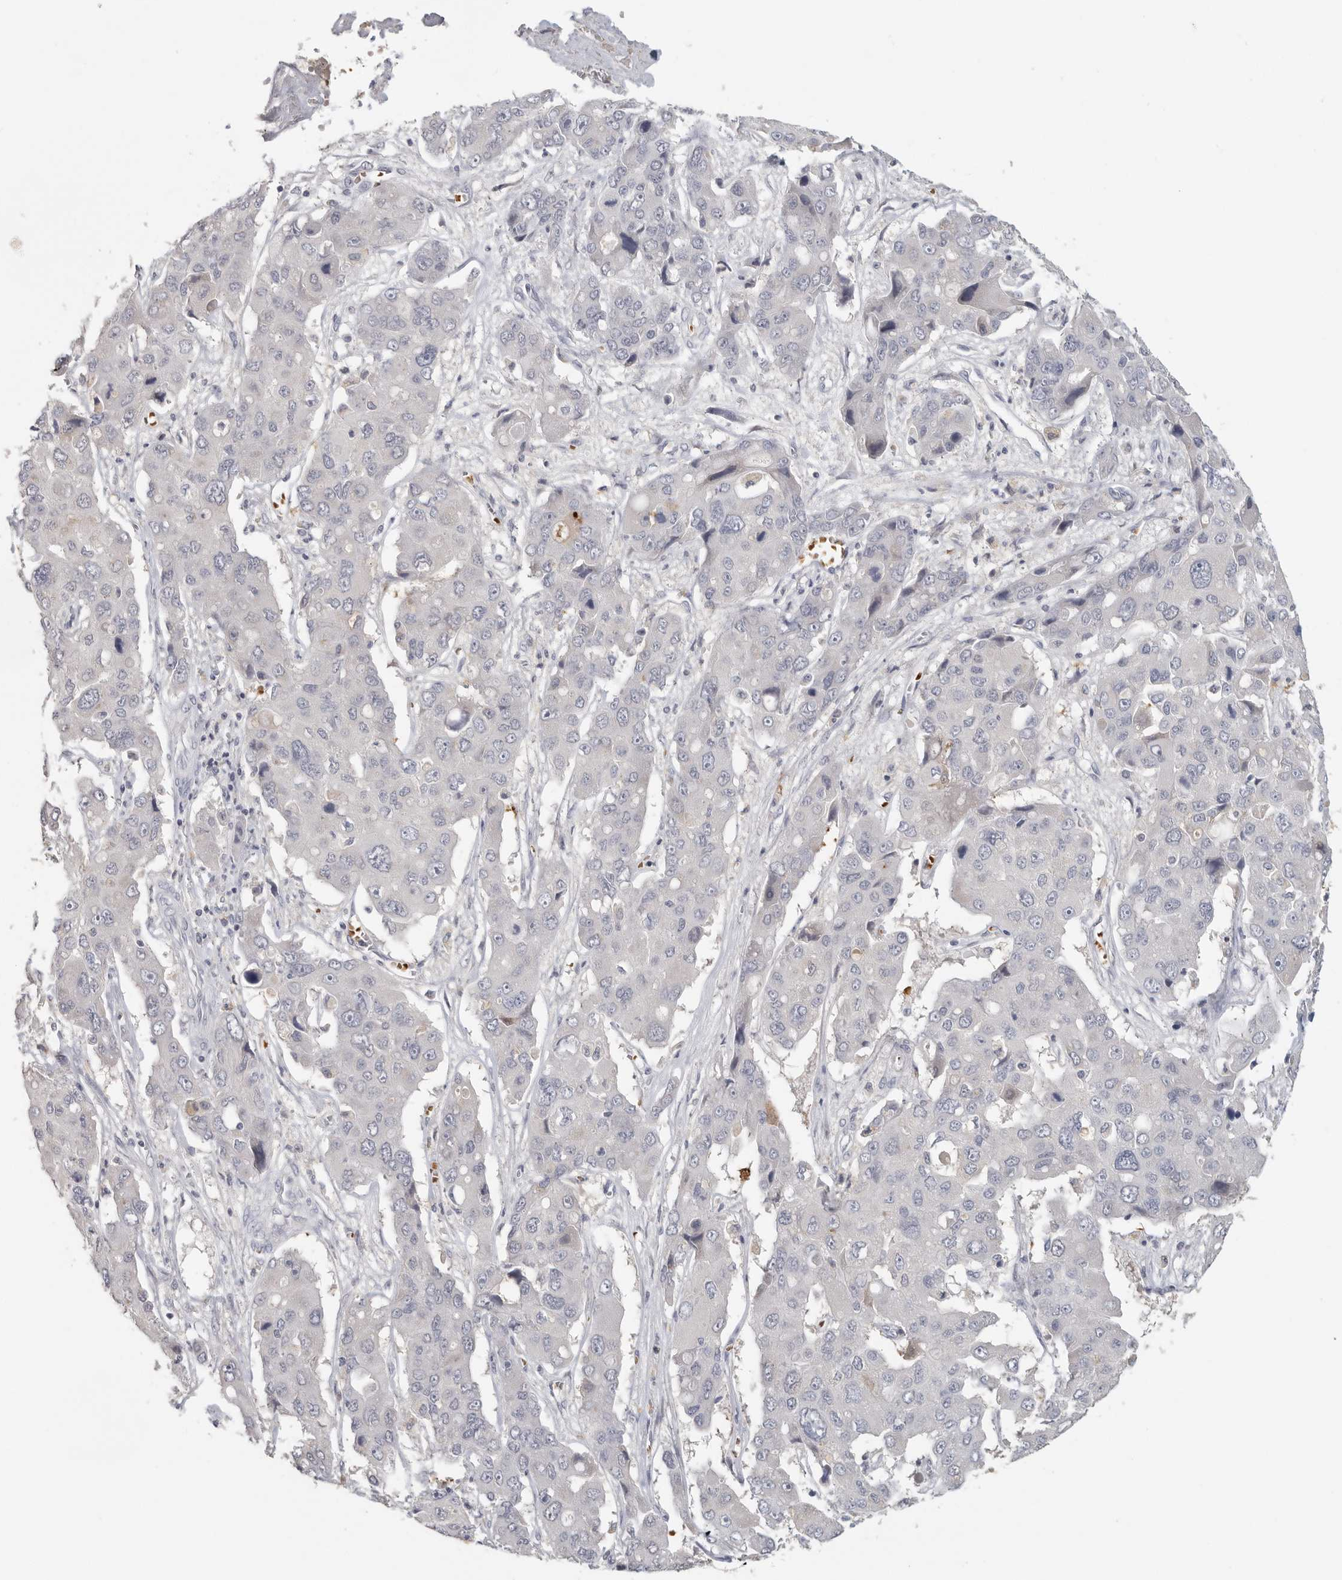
{"staining": {"intensity": "negative", "quantity": "none", "location": "none"}, "tissue": "liver cancer", "cell_type": "Tumor cells", "image_type": "cancer", "snomed": [{"axis": "morphology", "description": "Cholangiocarcinoma"}, {"axis": "topography", "description": "Liver"}], "caption": "A high-resolution micrograph shows immunohistochemistry staining of liver cholangiocarcinoma, which shows no significant expression in tumor cells.", "gene": "DNAJC11", "patient": {"sex": "male", "age": 67}}